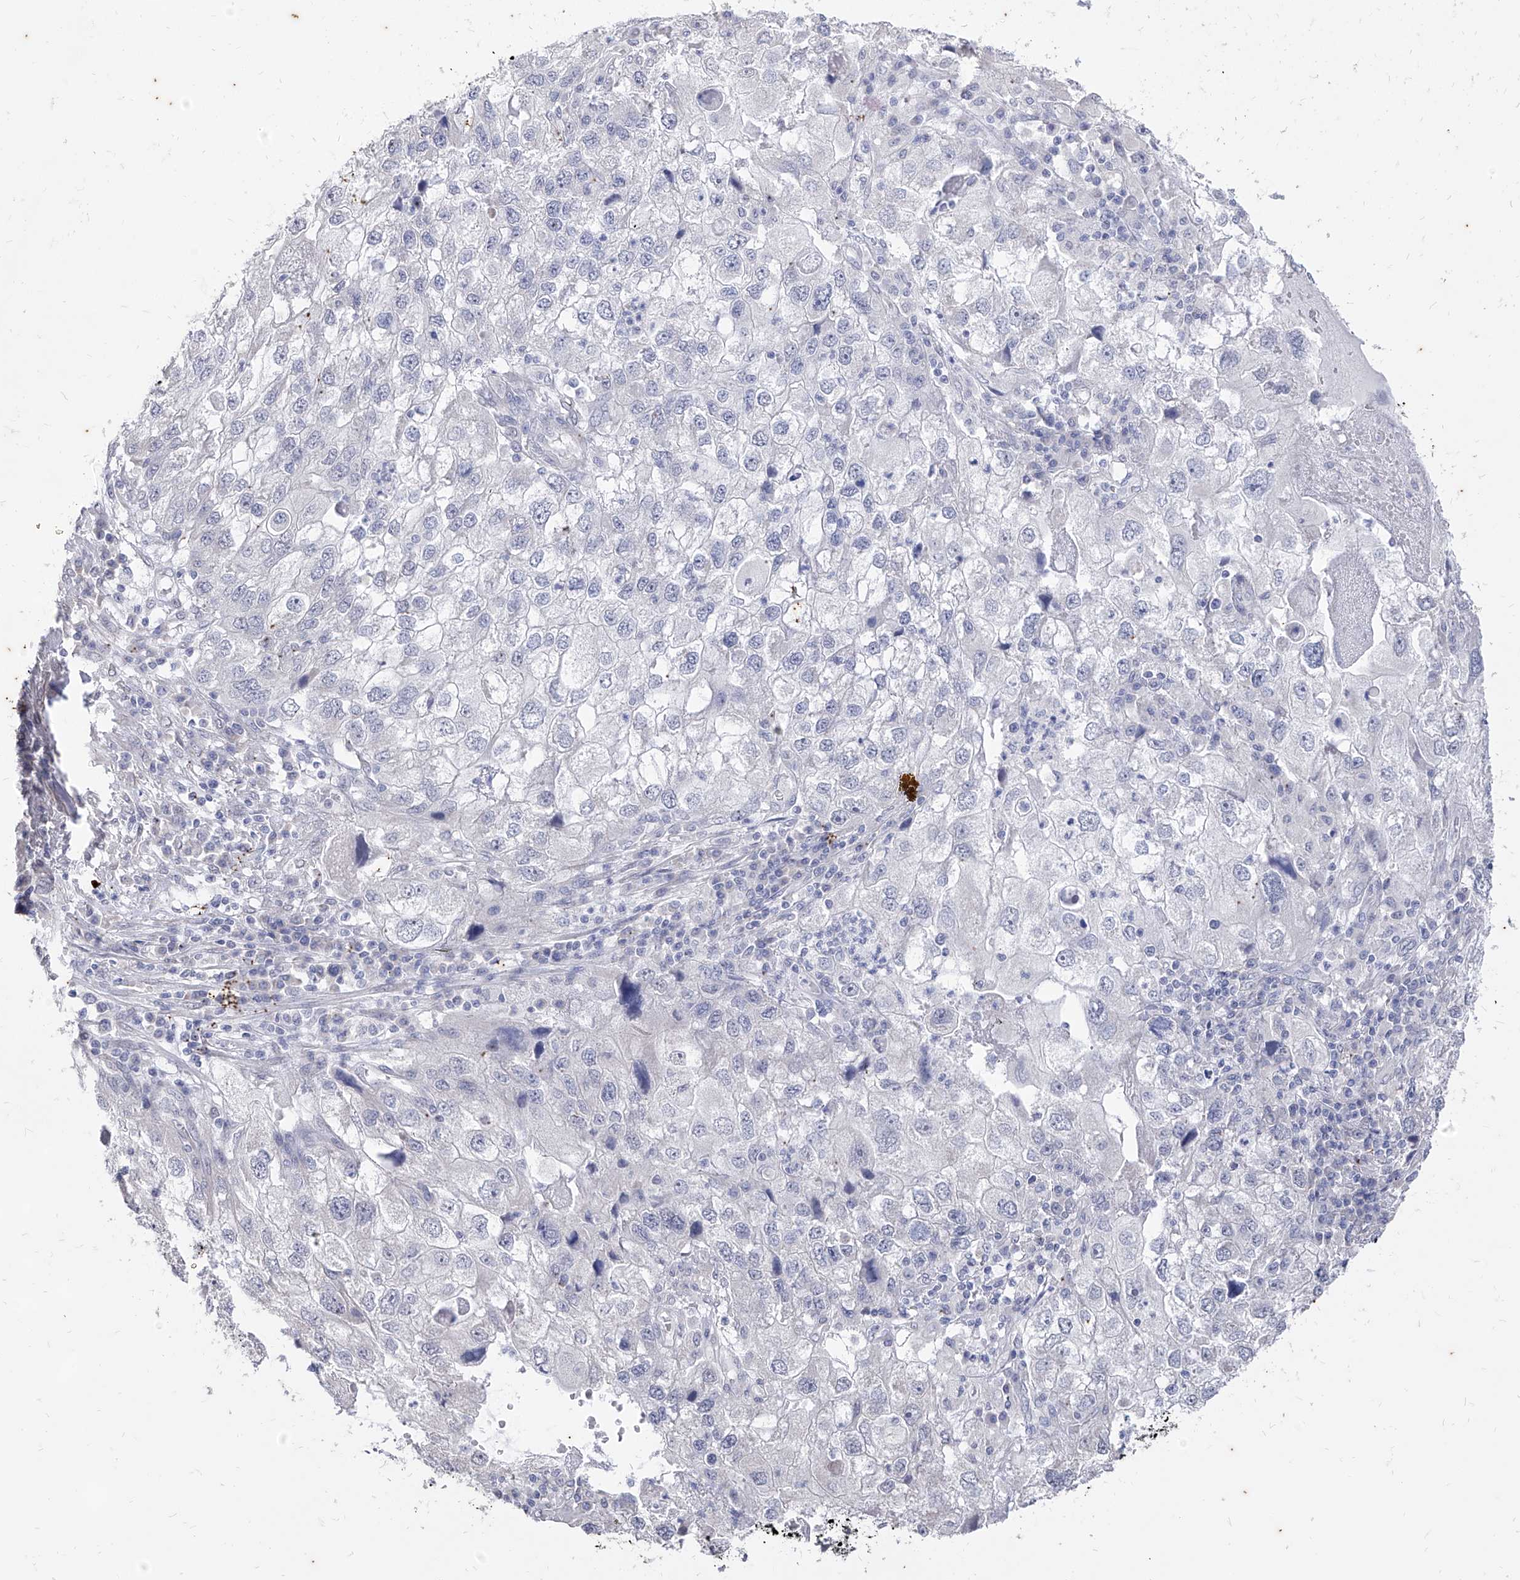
{"staining": {"intensity": "negative", "quantity": "none", "location": "none"}, "tissue": "endometrial cancer", "cell_type": "Tumor cells", "image_type": "cancer", "snomed": [{"axis": "morphology", "description": "Adenocarcinoma, NOS"}, {"axis": "topography", "description": "Endometrium"}], "caption": "The histopathology image displays no staining of tumor cells in endometrial adenocarcinoma.", "gene": "PHF20L1", "patient": {"sex": "female", "age": 49}}